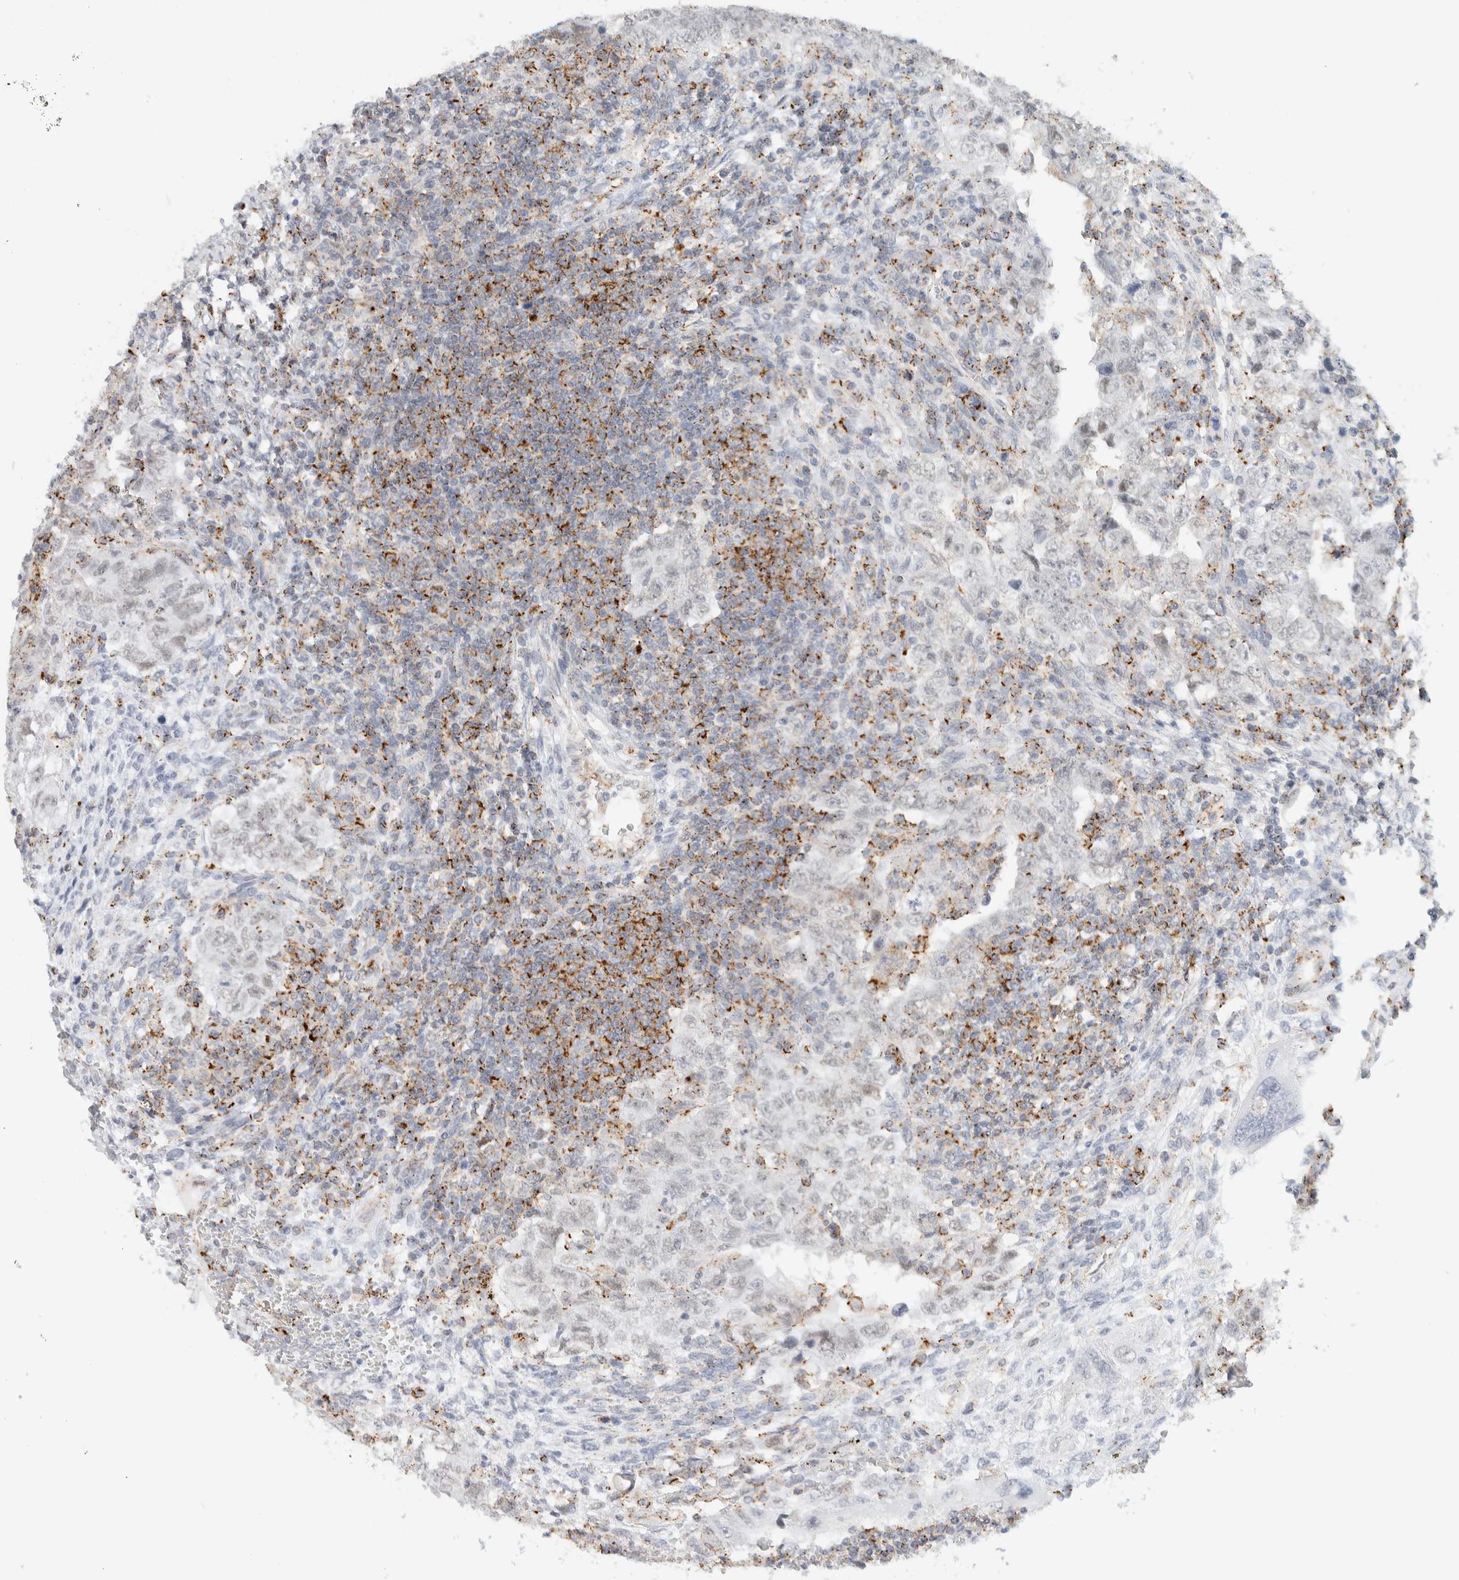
{"staining": {"intensity": "moderate", "quantity": "25%-75%", "location": "cytoplasmic/membranous"}, "tissue": "testis cancer", "cell_type": "Tumor cells", "image_type": "cancer", "snomed": [{"axis": "morphology", "description": "Carcinoma, Embryonal, NOS"}, {"axis": "topography", "description": "Testis"}], "caption": "Protein staining by IHC reveals moderate cytoplasmic/membranous staining in about 25%-75% of tumor cells in testis cancer.", "gene": "CDH17", "patient": {"sex": "male", "age": 26}}